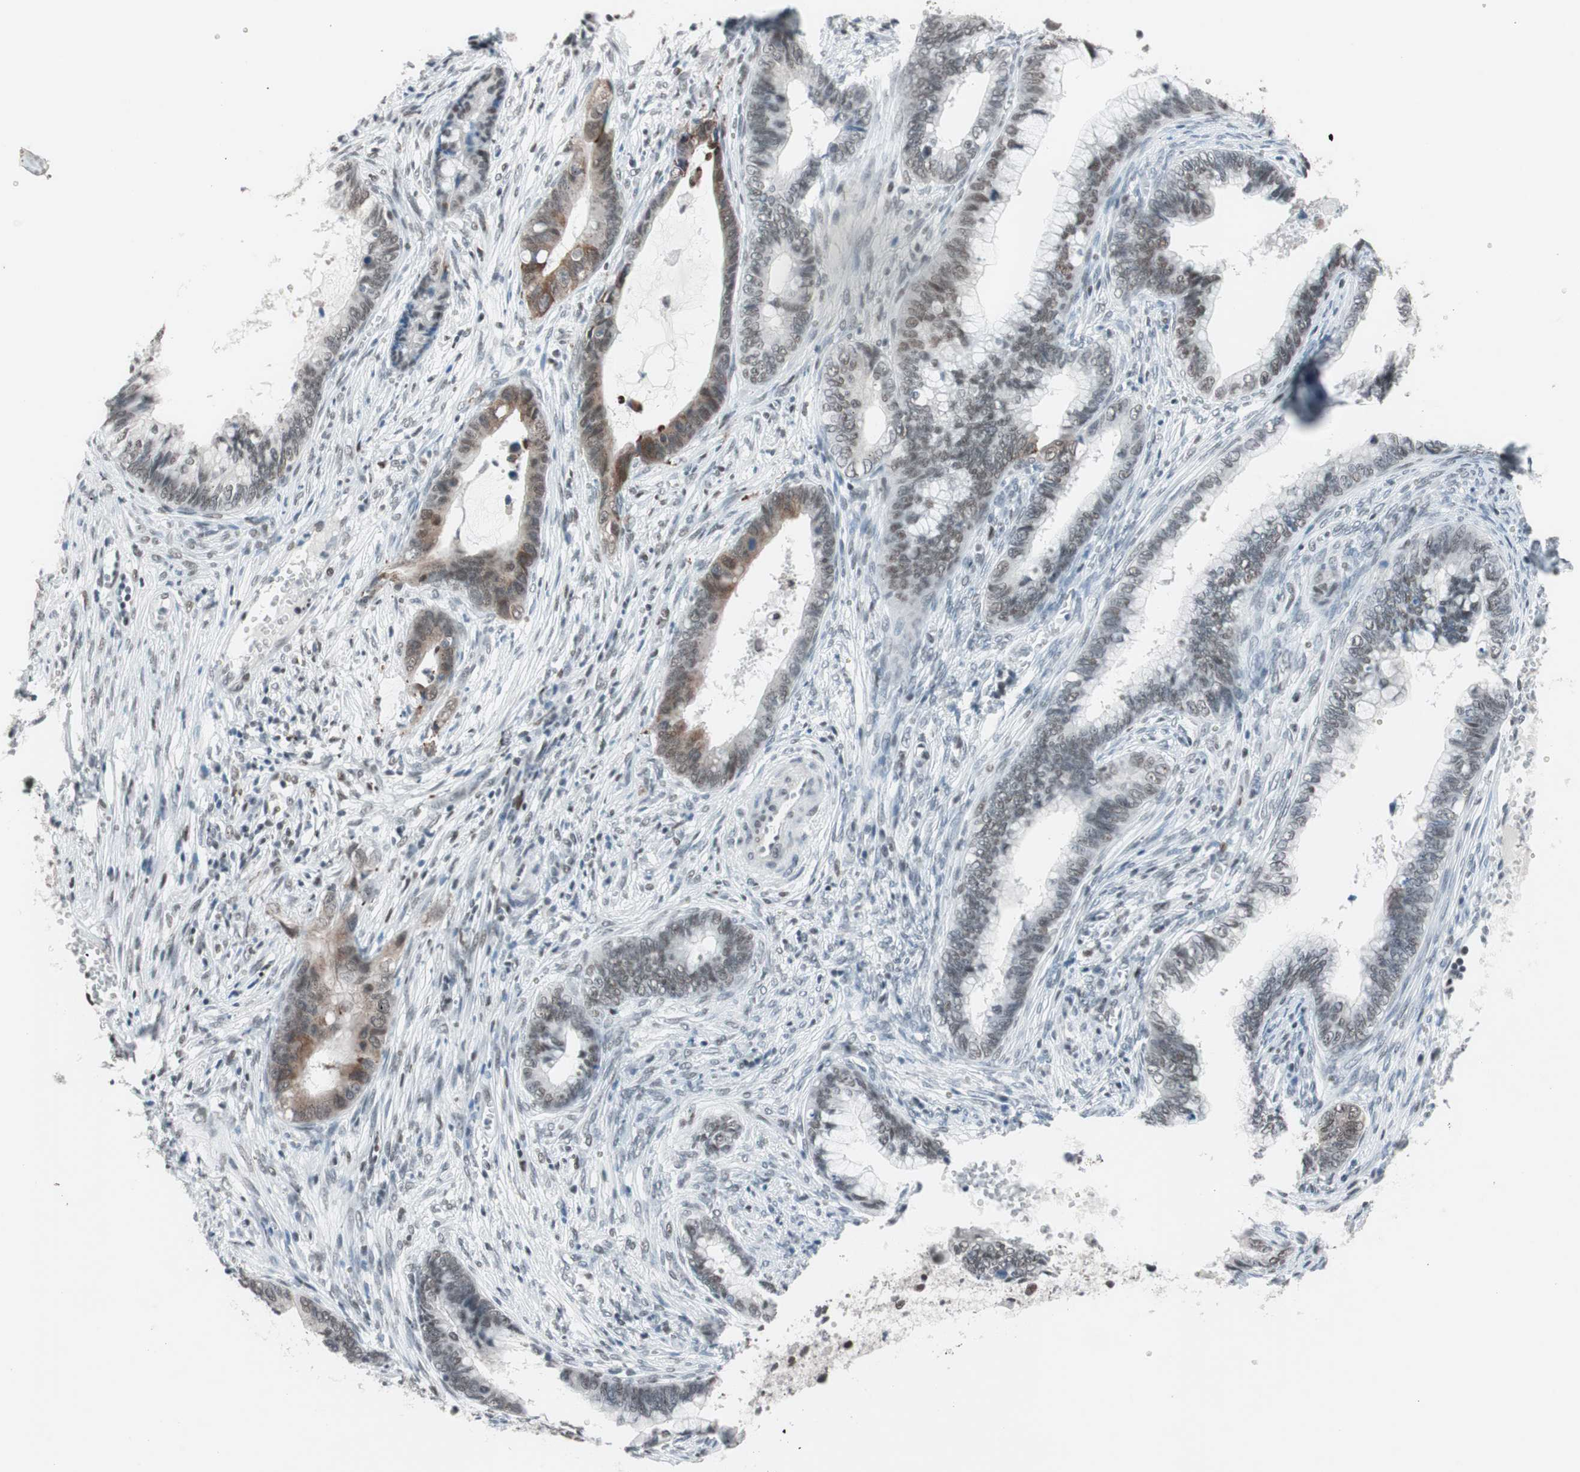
{"staining": {"intensity": "moderate", "quantity": ">75%", "location": "nuclear"}, "tissue": "cervical cancer", "cell_type": "Tumor cells", "image_type": "cancer", "snomed": [{"axis": "morphology", "description": "Adenocarcinoma, NOS"}, {"axis": "topography", "description": "Cervix"}], "caption": "Protein expression analysis of human cervical cancer (adenocarcinoma) reveals moderate nuclear expression in approximately >75% of tumor cells. Using DAB (brown) and hematoxylin (blue) stains, captured at high magnification using brightfield microscopy.", "gene": "ARID1A", "patient": {"sex": "female", "age": 44}}